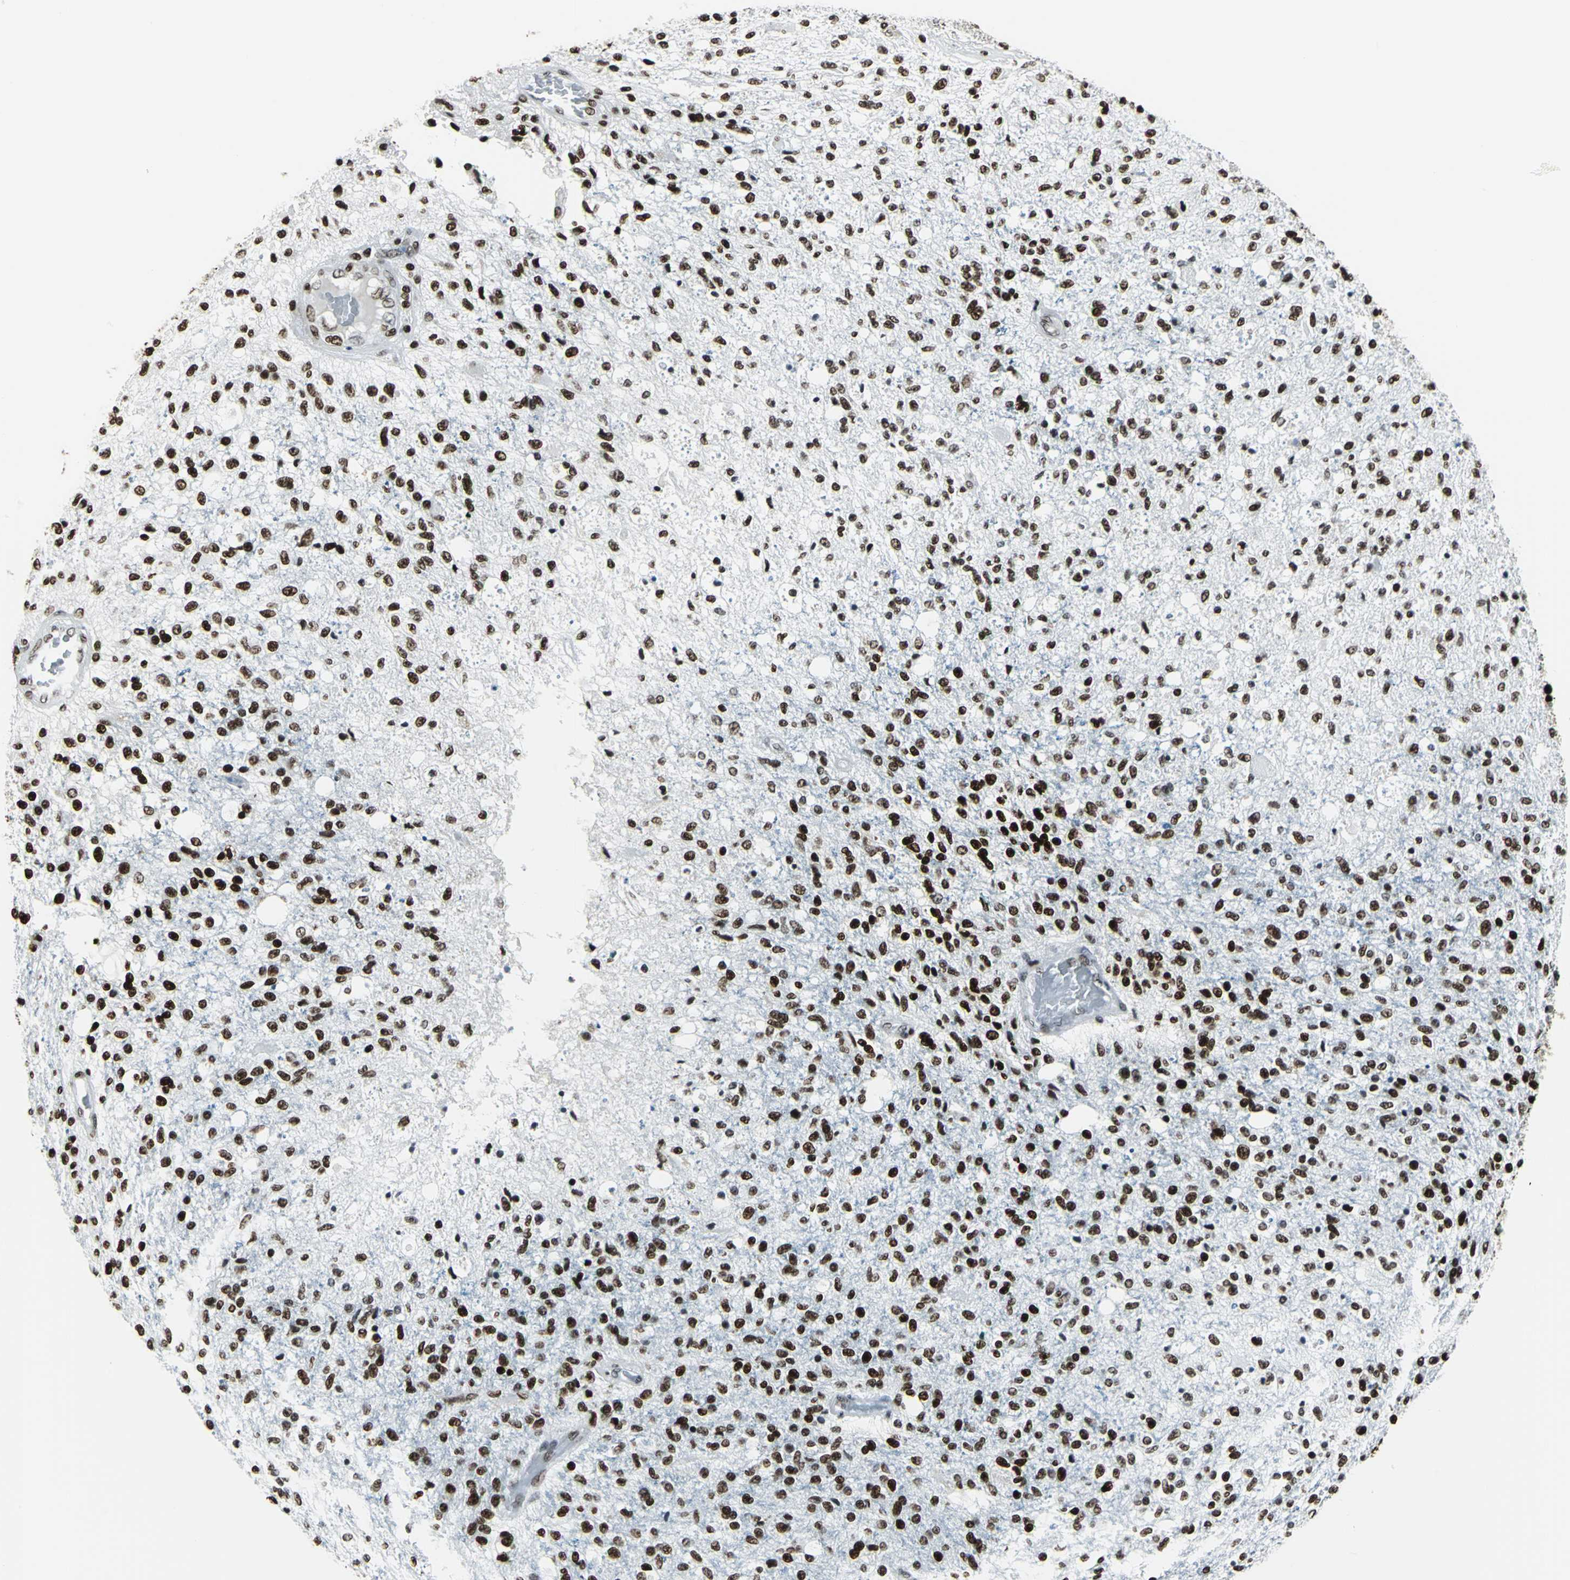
{"staining": {"intensity": "strong", "quantity": ">75%", "location": "nuclear"}, "tissue": "glioma", "cell_type": "Tumor cells", "image_type": "cancer", "snomed": [{"axis": "morphology", "description": "Normal tissue, NOS"}, {"axis": "morphology", "description": "Glioma, malignant, High grade"}, {"axis": "topography", "description": "Cerebral cortex"}], "caption": "There is high levels of strong nuclear expression in tumor cells of malignant high-grade glioma, as demonstrated by immunohistochemical staining (brown color).", "gene": "HDAC2", "patient": {"sex": "male", "age": 77}}